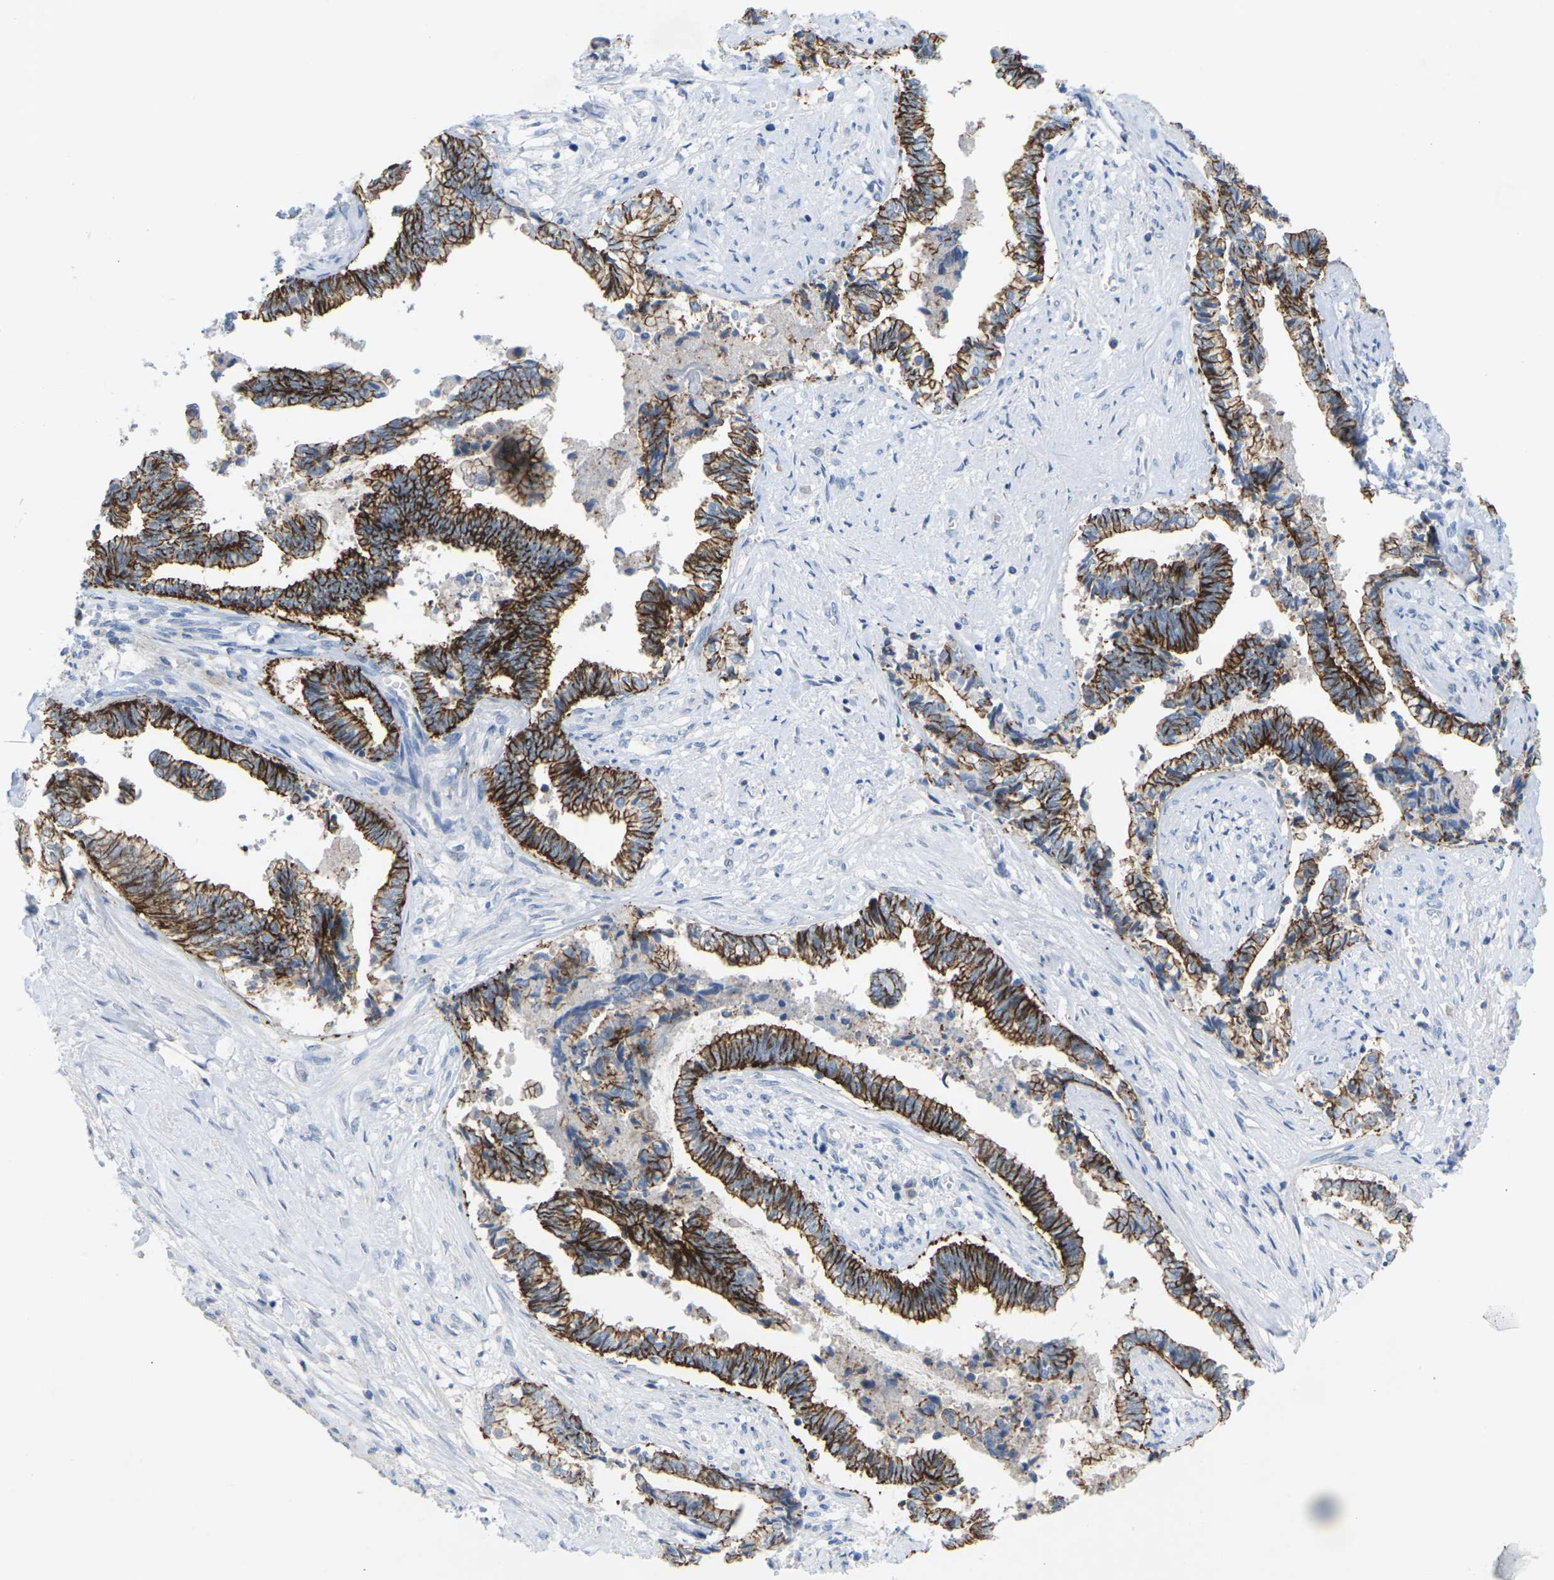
{"staining": {"intensity": "strong", "quantity": ">75%", "location": "cytoplasmic/membranous"}, "tissue": "liver cancer", "cell_type": "Tumor cells", "image_type": "cancer", "snomed": [{"axis": "morphology", "description": "Cholangiocarcinoma"}, {"axis": "topography", "description": "Liver"}], "caption": "A high amount of strong cytoplasmic/membranous staining is identified in approximately >75% of tumor cells in liver cancer (cholangiocarcinoma) tissue.", "gene": "CLDN3", "patient": {"sex": "male", "age": 57}}